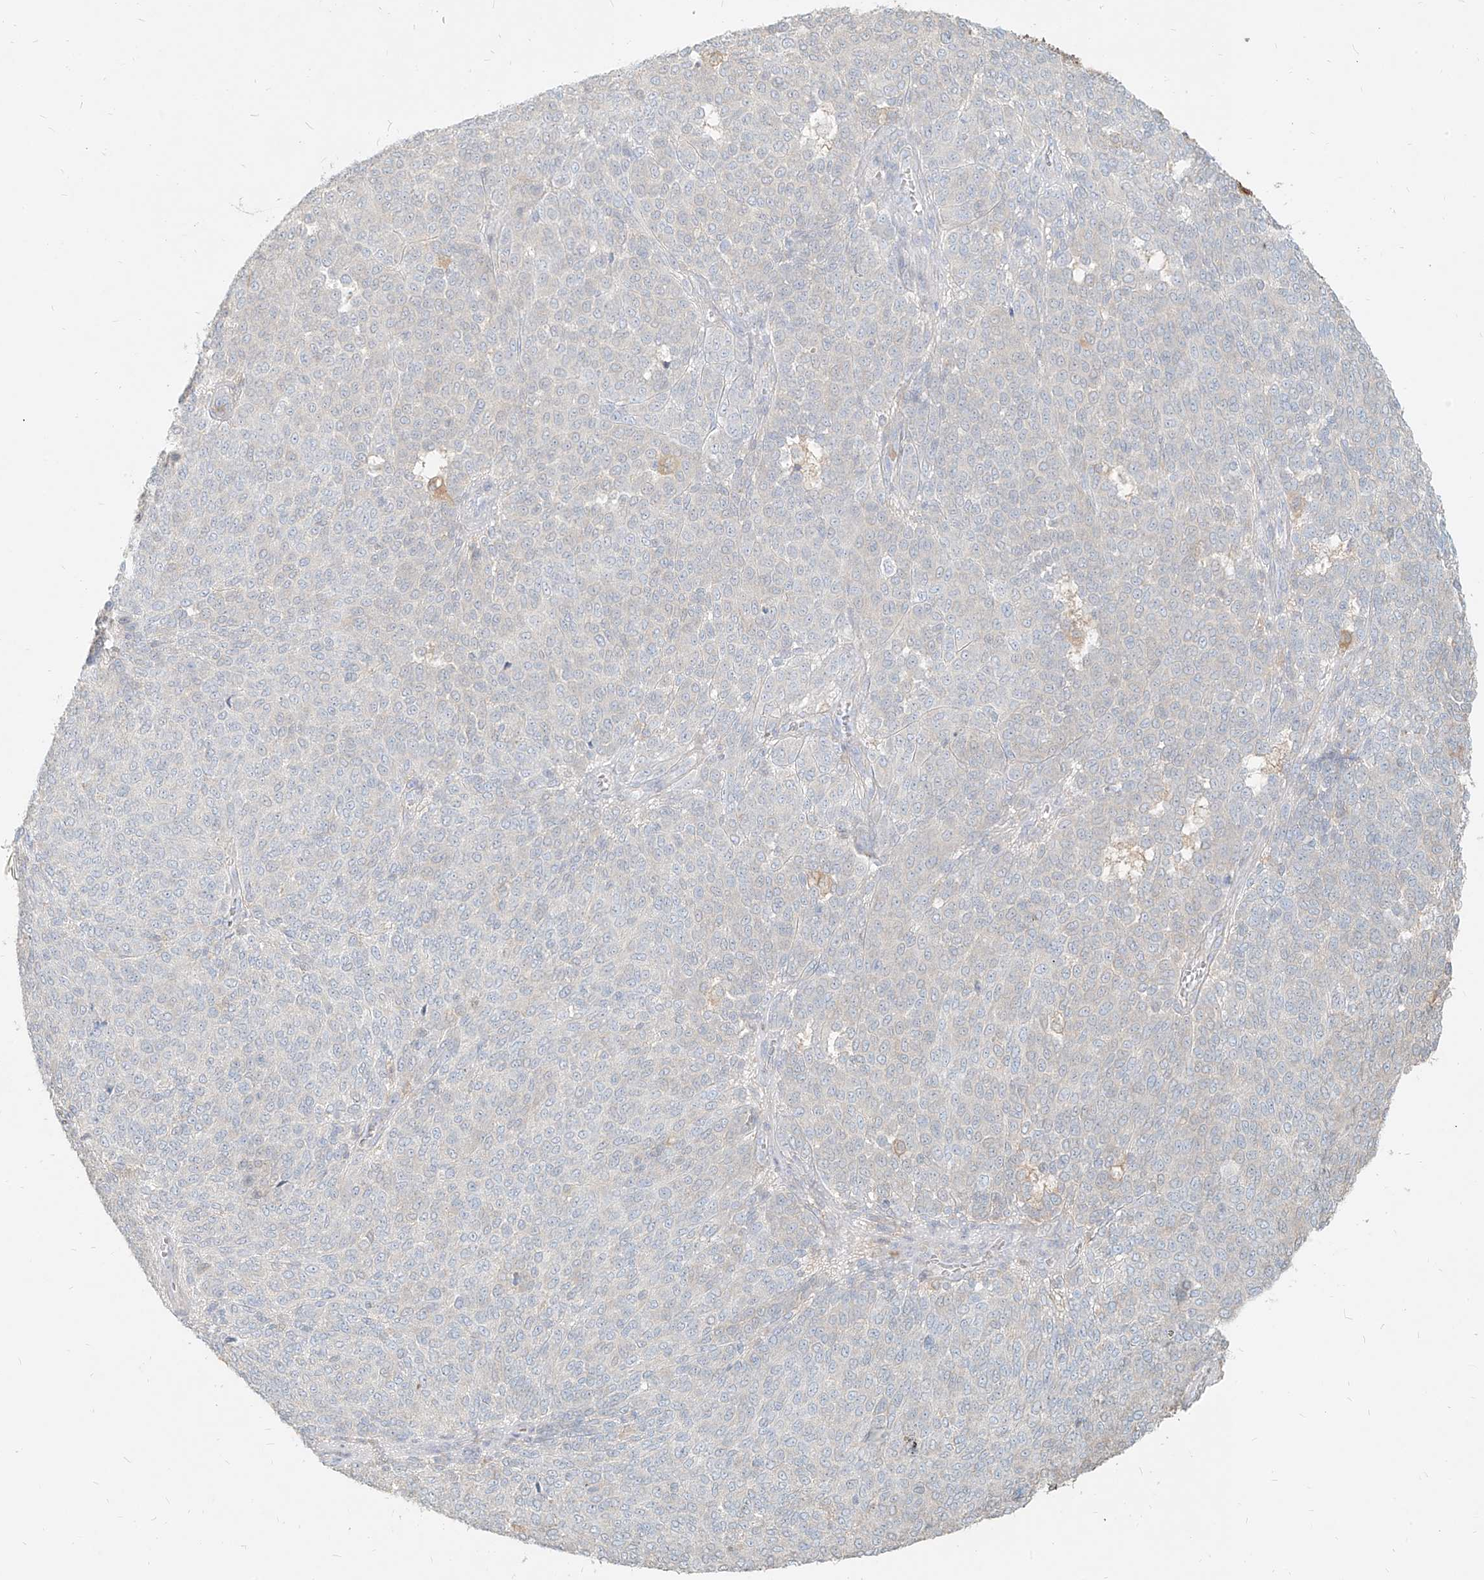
{"staining": {"intensity": "negative", "quantity": "none", "location": "none"}, "tissue": "melanoma", "cell_type": "Tumor cells", "image_type": "cancer", "snomed": [{"axis": "morphology", "description": "Malignant melanoma, NOS"}, {"axis": "topography", "description": "Skin"}], "caption": "An image of human malignant melanoma is negative for staining in tumor cells.", "gene": "PGD", "patient": {"sex": "male", "age": 49}}